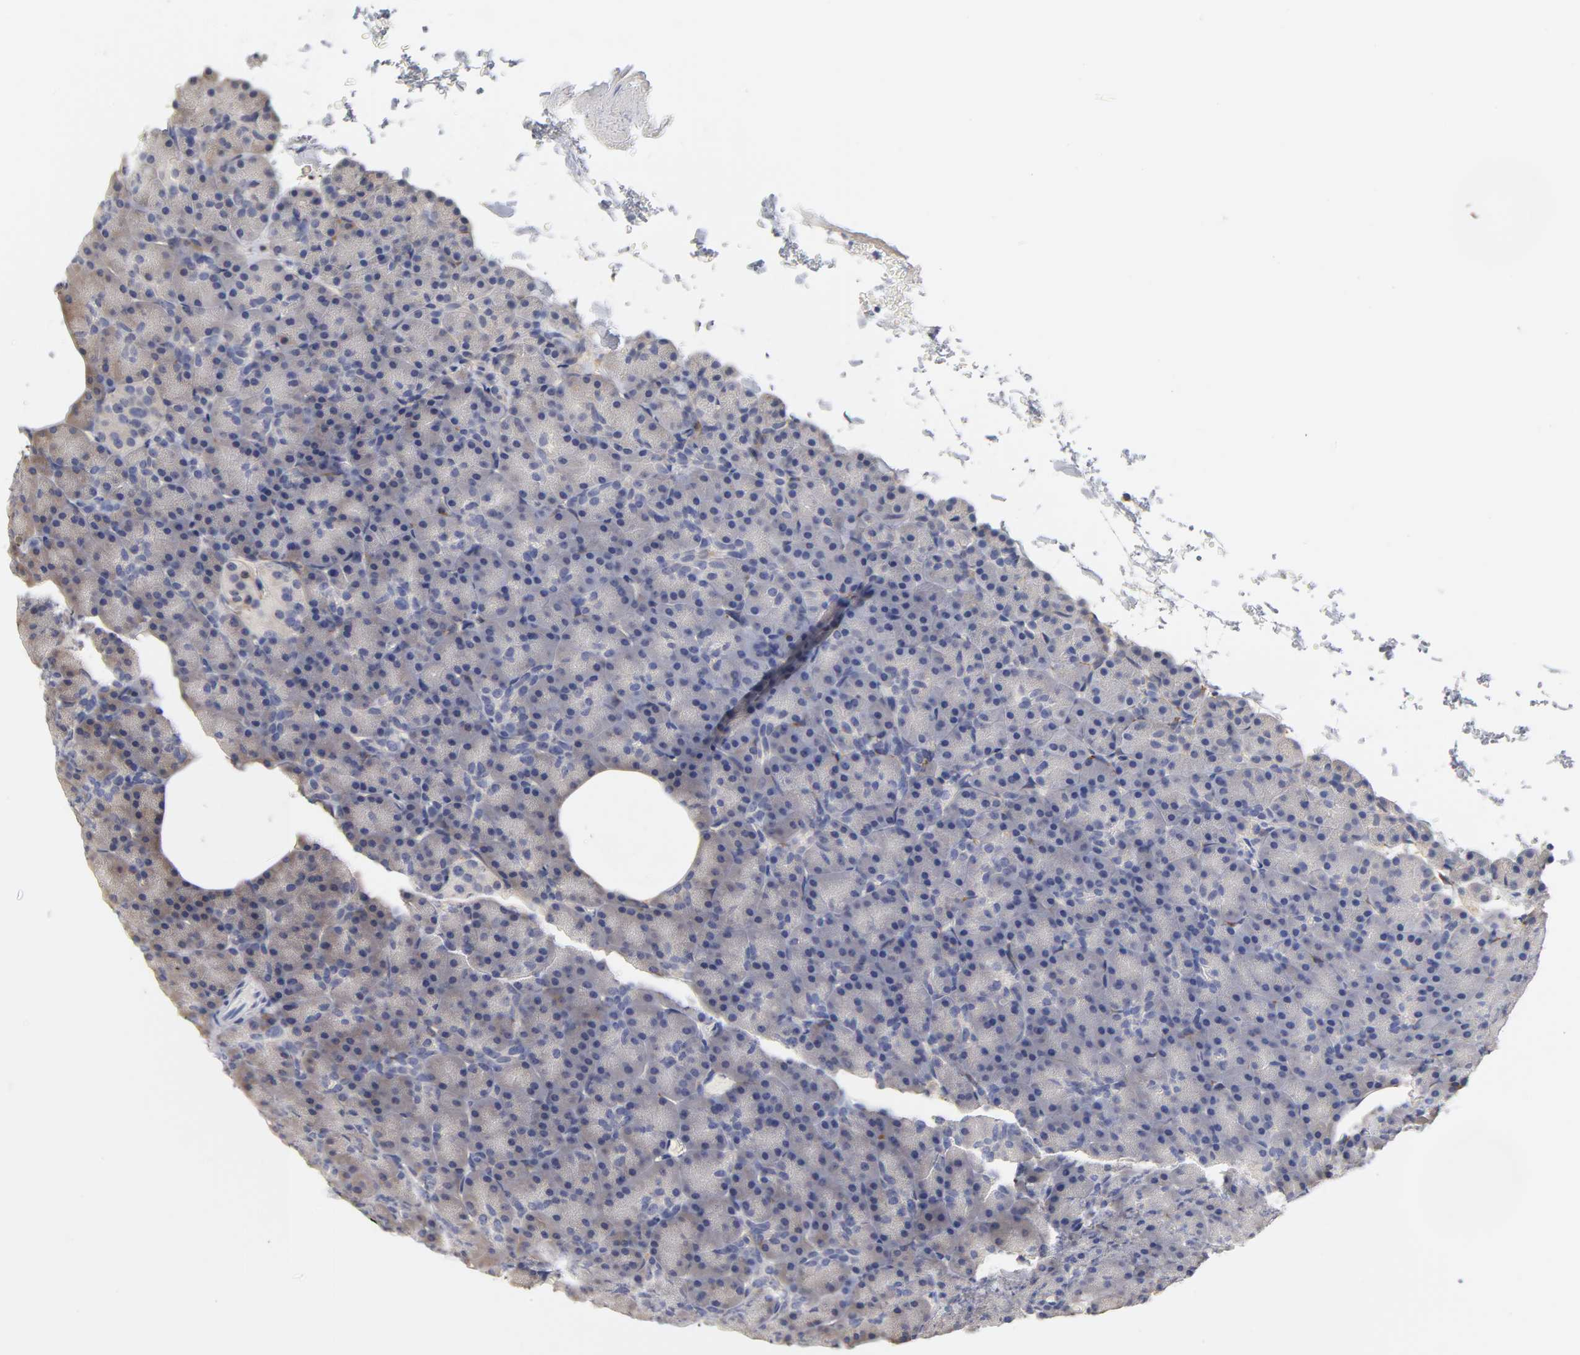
{"staining": {"intensity": "moderate", "quantity": "25%-75%", "location": "cytoplasmic/membranous"}, "tissue": "pancreas", "cell_type": "Exocrine glandular cells", "image_type": "normal", "snomed": [{"axis": "morphology", "description": "Normal tissue, NOS"}, {"axis": "topography", "description": "Pancreas"}], "caption": "Pancreas stained with DAB IHC reveals medium levels of moderate cytoplasmic/membranous staining in about 25%-75% of exocrine glandular cells. (Brightfield microscopy of DAB IHC at high magnification).", "gene": "LAMB1", "patient": {"sex": "female", "age": 43}}